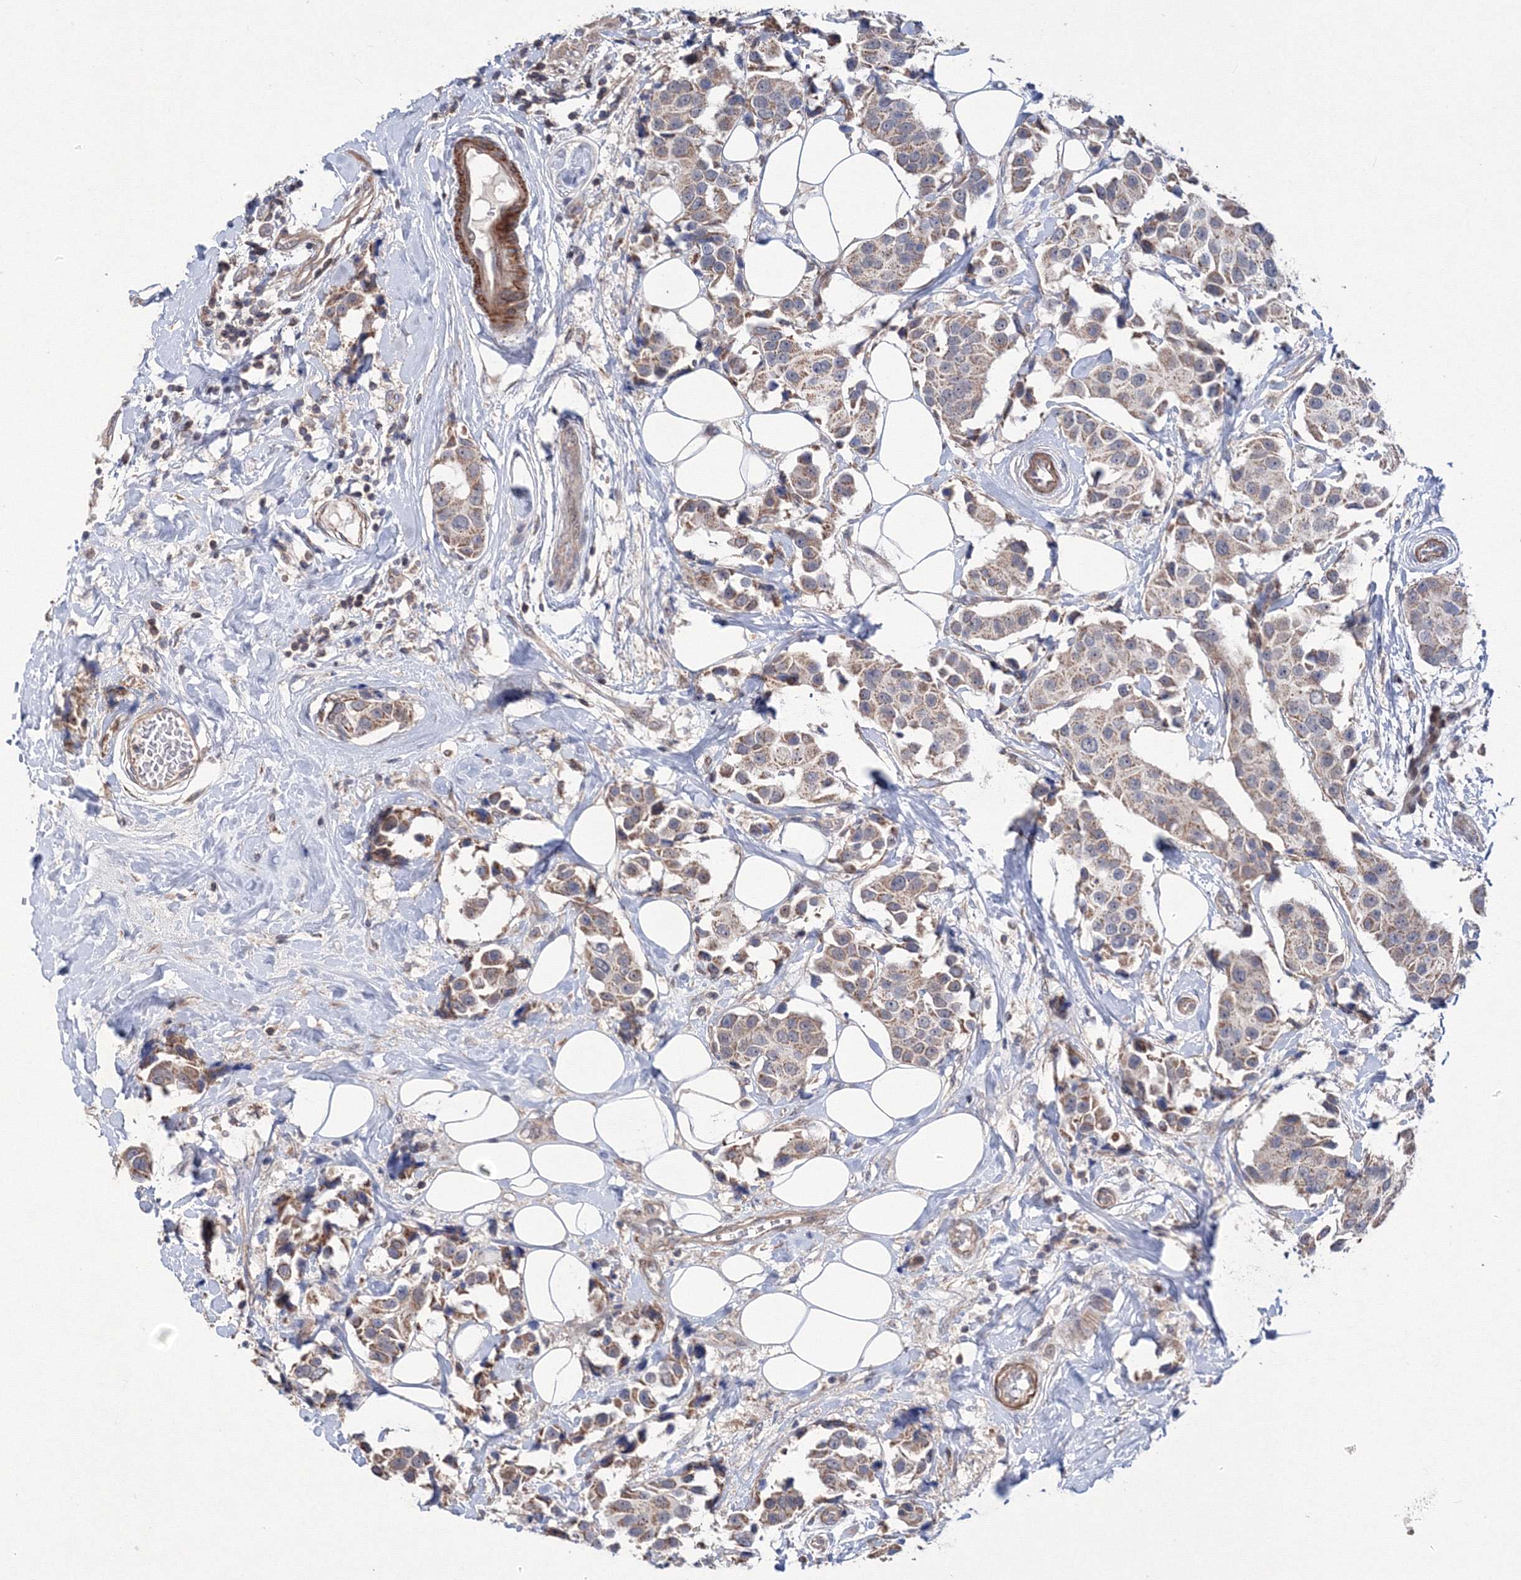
{"staining": {"intensity": "weak", "quantity": "25%-75%", "location": "cytoplasmic/membranous"}, "tissue": "breast cancer", "cell_type": "Tumor cells", "image_type": "cancer", "snomed": [{"axis": "morphology", "description": "Normal tissue, NOS"}, {"axis": "morphology", "description": "Duct carcinoma"}, {"axis": "topography", "description": "Breast"}], "caption": "Immunohistochemistry of human breast cancer (infiltrating ductal carcinoma) demonstrates low levels of weak cytoplasmic/membranous staining in approximately 25%-75% of tumor cells.", "gene": "PPP2R2B", "patient": {"sex": "female", "age": 39}}